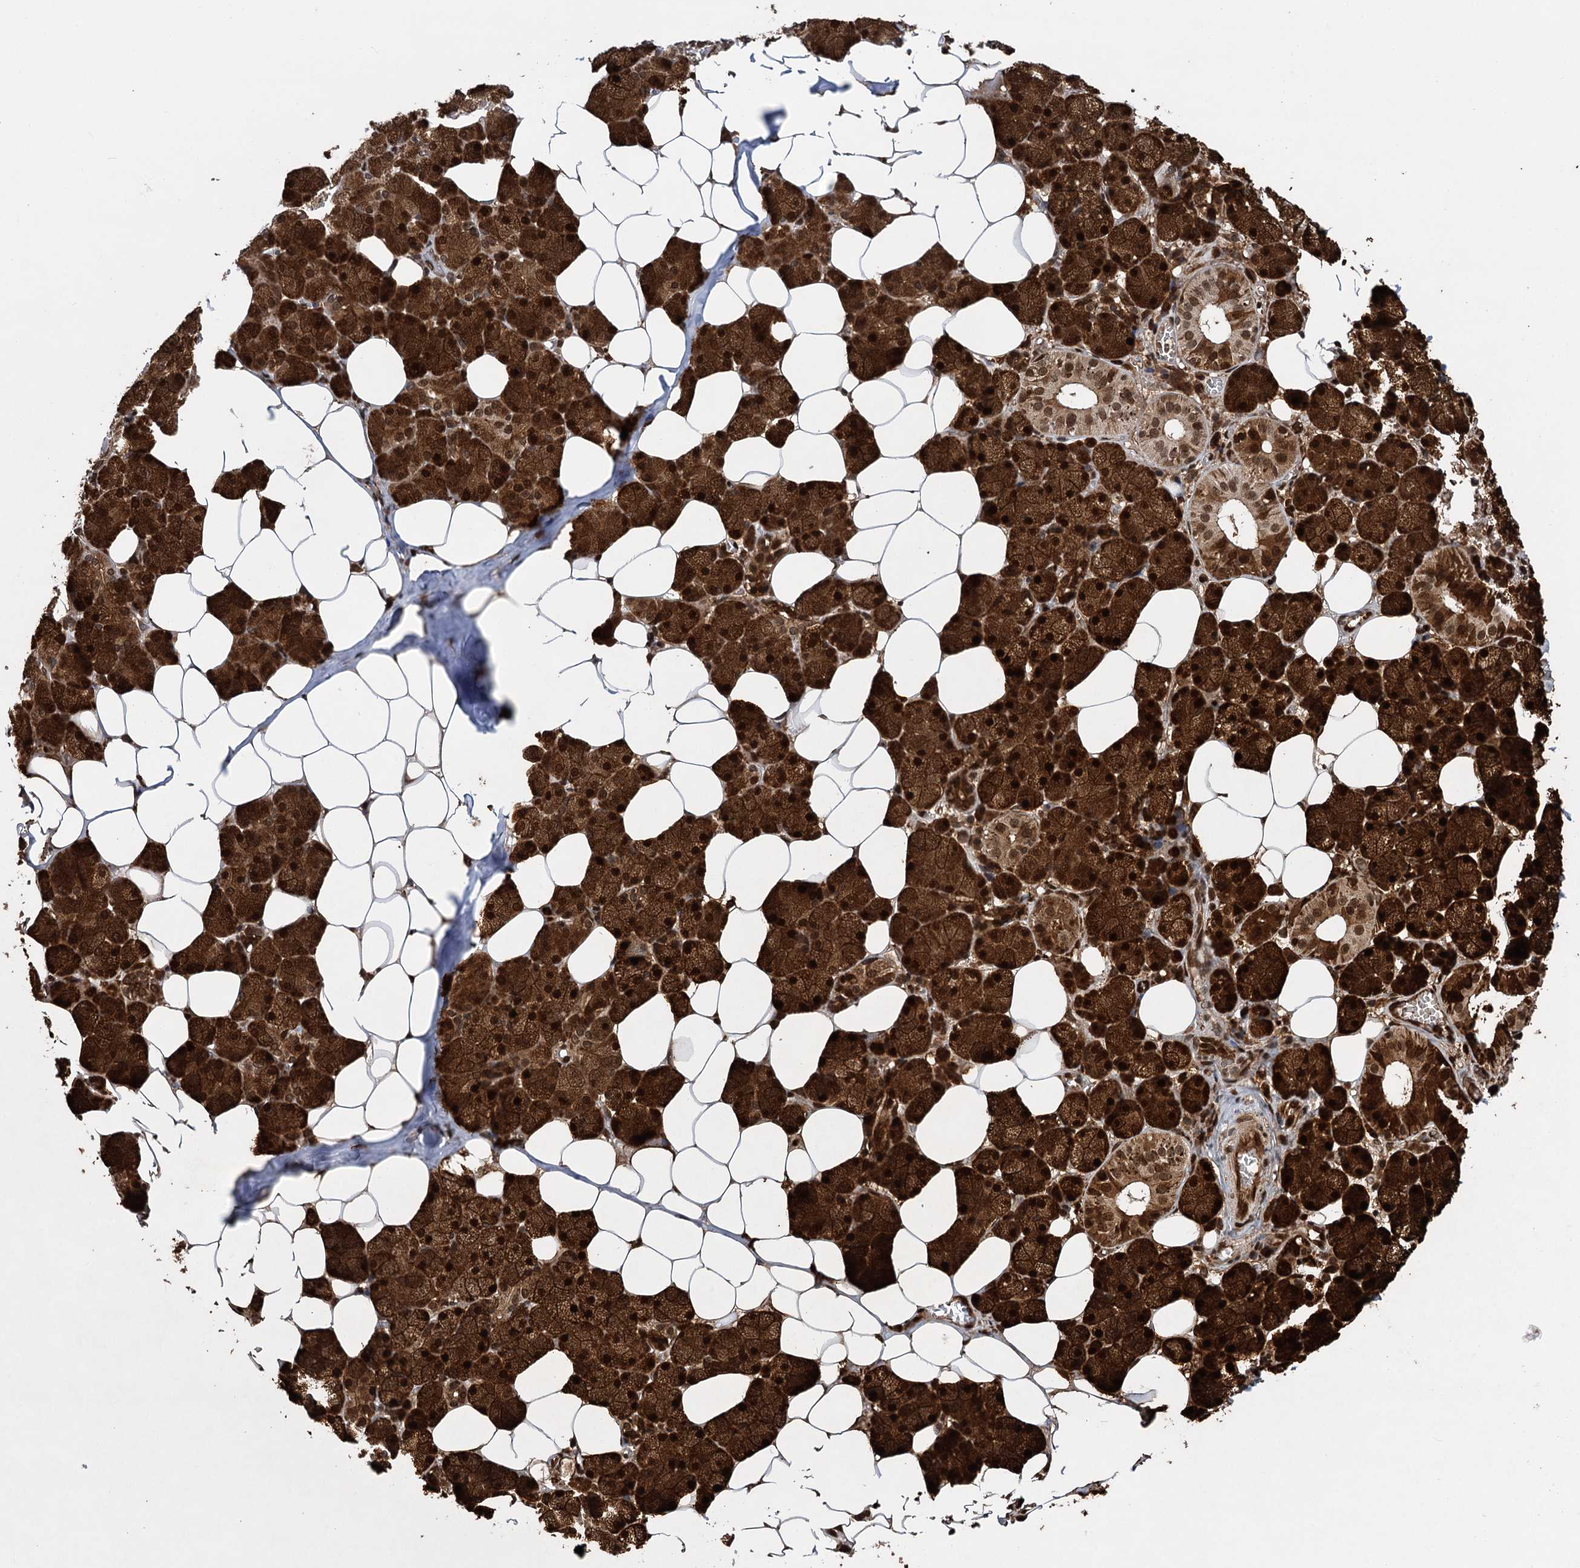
{"staining": {"intensity": "strong", "quantity": ">75%", "location": "cytoplasmic/membranous,nuclear"}, "tissue": "salivary gland", "cell_type": "Glandular cells", "image_type": "normal", "snomed": [{"axis": "morphology", "description": "Normal tissue, NOS"}, {"axis": "topography", "description": "Salivary gland"}], "caption": "Immunohistochemistry (IHC) (DAB) staining of benign human salivary gland demonstrates strong cytoplasmic/membranous,nuclear protein expression in about >75% of glandular cells. The staining is performed using DAB (3,3'-diaminobenzidine) brown chromogen to label protein expression. The nuclei are counter-stained blue using hematoxylin.", "gene": "MESD", "patient": {"sex": "female", "age": 33}}